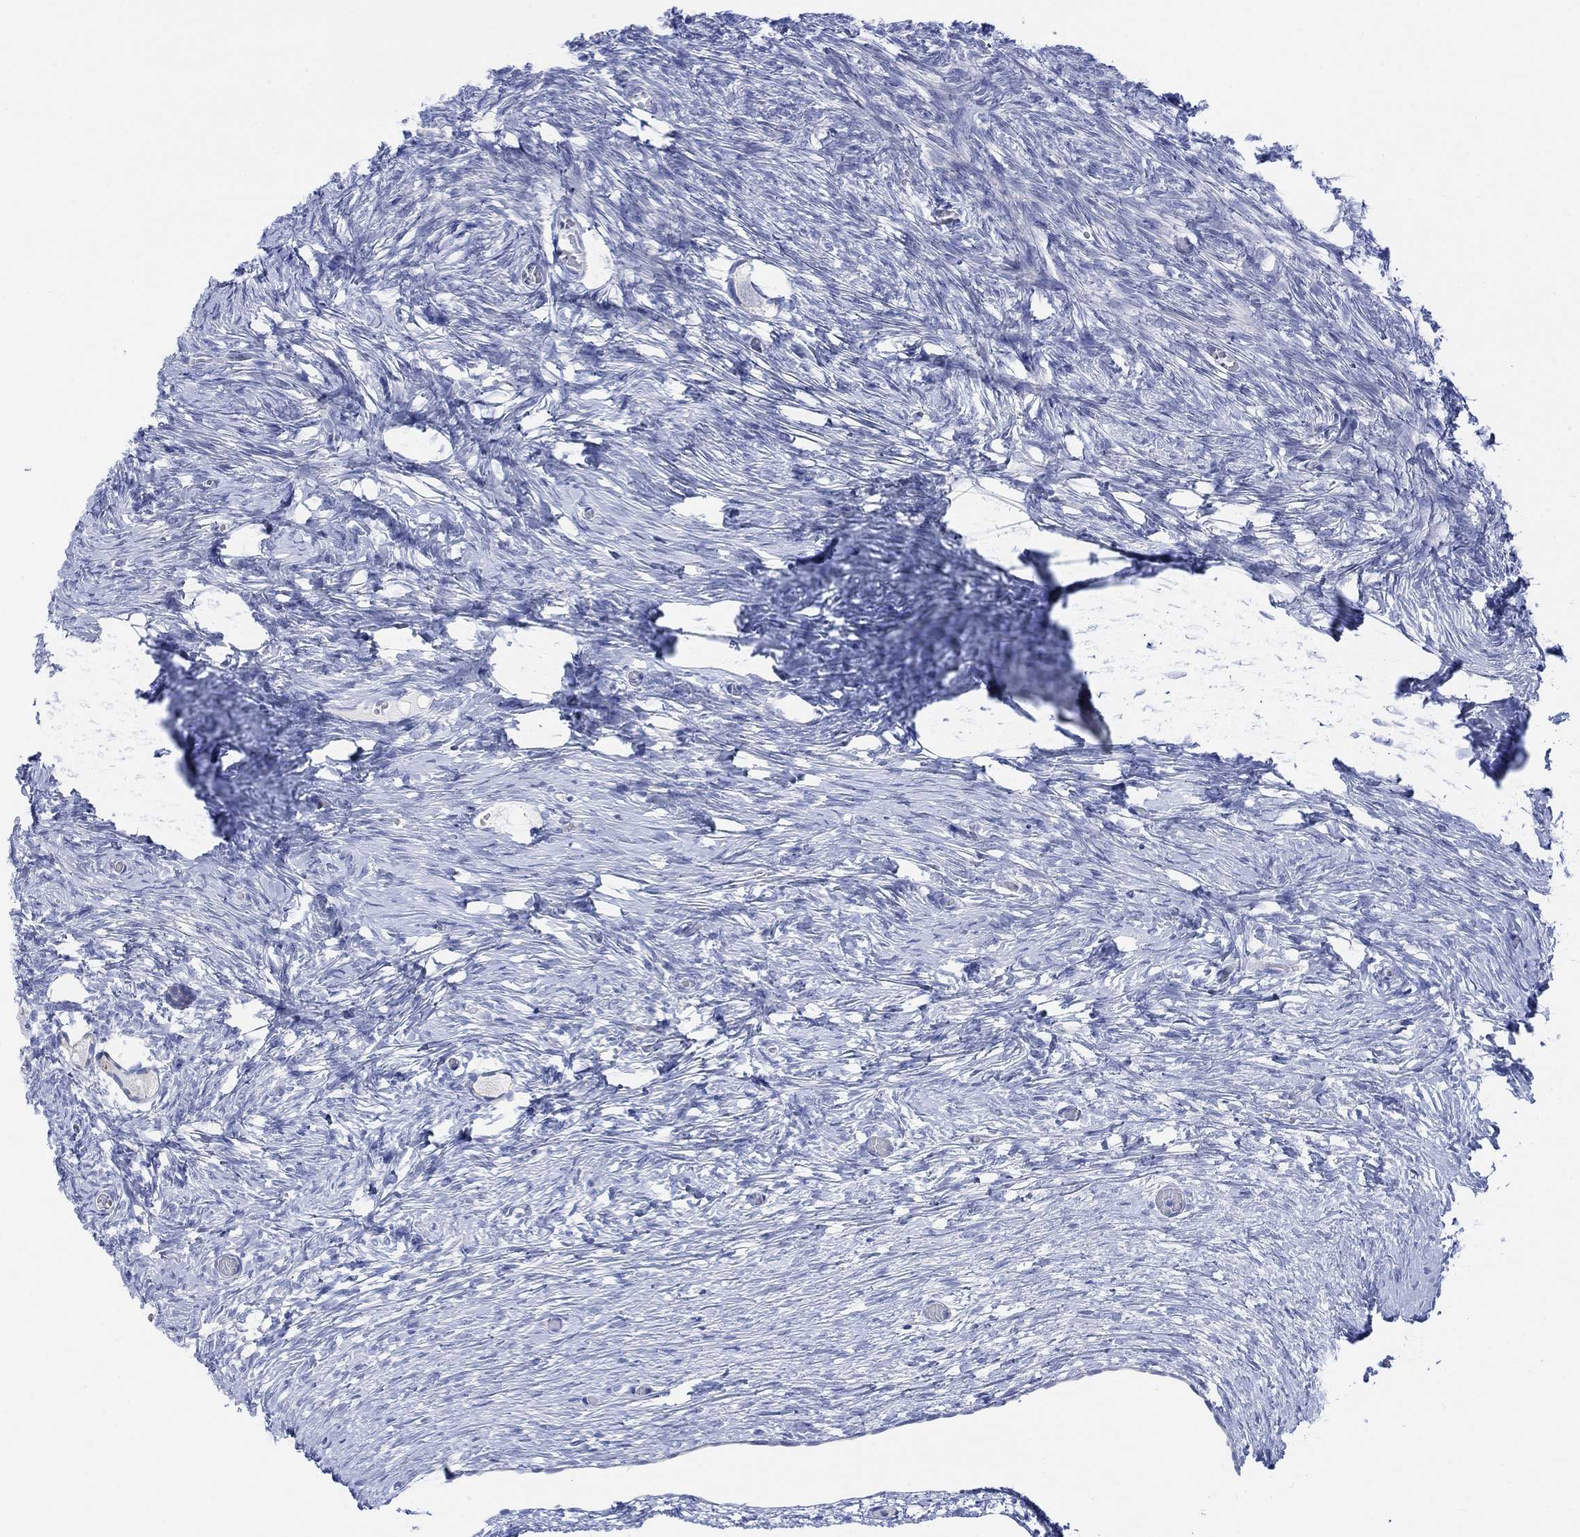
{"staining": {"intensity": "negative", "quantity": "none", "location": "none"}, "tissue": "ovary", "cell_type": "Follicle cells", "image_type": "normal", "snomed": [{"axis": "morphology", "description": "Normal tissue, NOS"}, {"axis": "topography", "description": "Ovary"}], "caption": "Immunohistochemistry (IHC) micrograph of unremarkable human ovary stained for a protein (brown), which shows no expression in follicle cells. (Immunohistochemistry (IHC), brightfield microscopy, high magnification).", "gene": "TLDC2", "patient": {"sex": "female", "age": 27}}